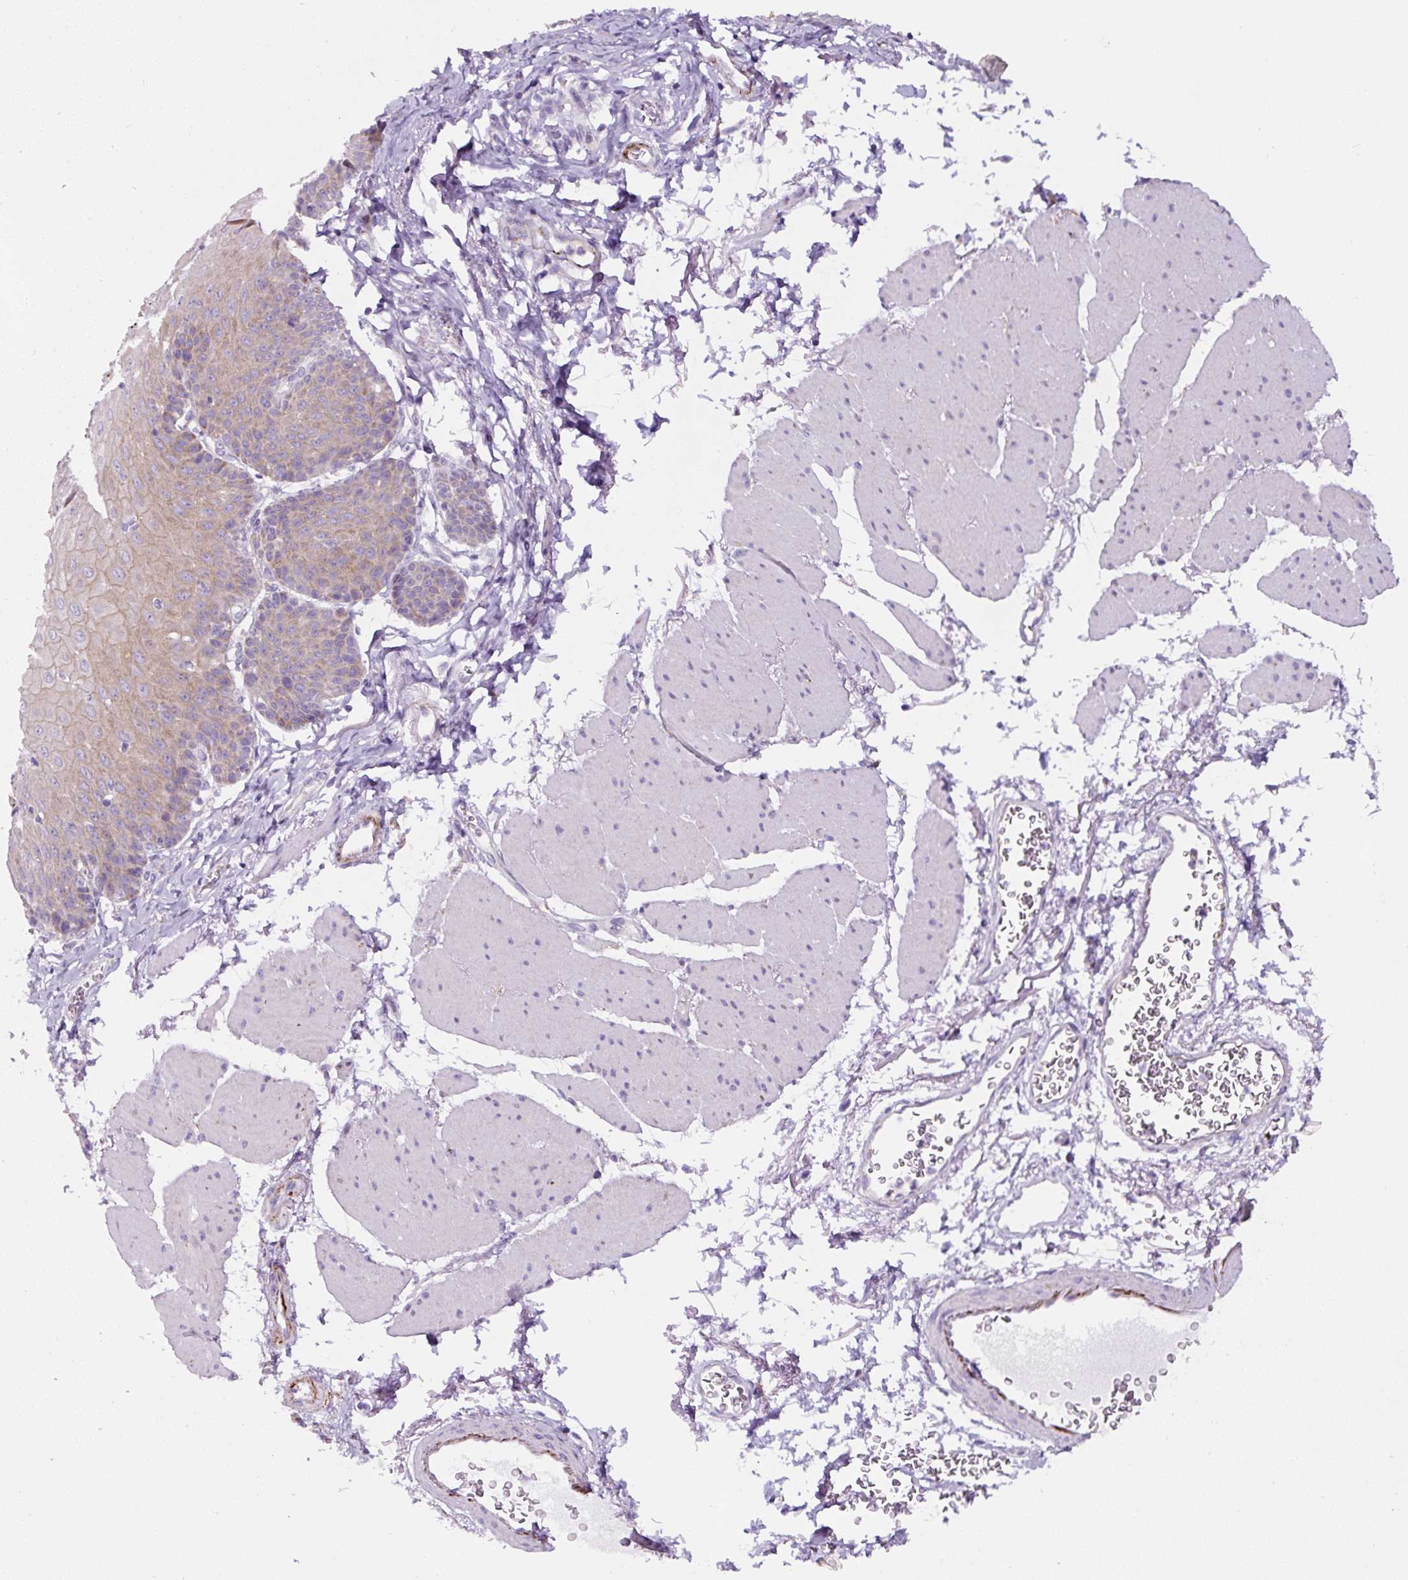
{"staining": {"intensity": "weak", "quantity": "<25%", "location": "cytoplasmic/membranous"}, "tissue": "esophagus", "cell_type": "Squamous epithelial cells", "image_type": "normal", "snomed": [{"axis": "morphology", "description": "Normal tissue, NOS"}, {"axis": "topography", "description": "Esophagus"}], "caption": "Benign esophagus was stained to show a protein in brown. There is no significant expression in squamous epithelial cells. (Brightfield microscopy of DAB (3,3'-diaminobenzidine) immunohistochemistry at high magnification).", "gene": "HPS4", "patient": {"sex": "female", "age": 81}}